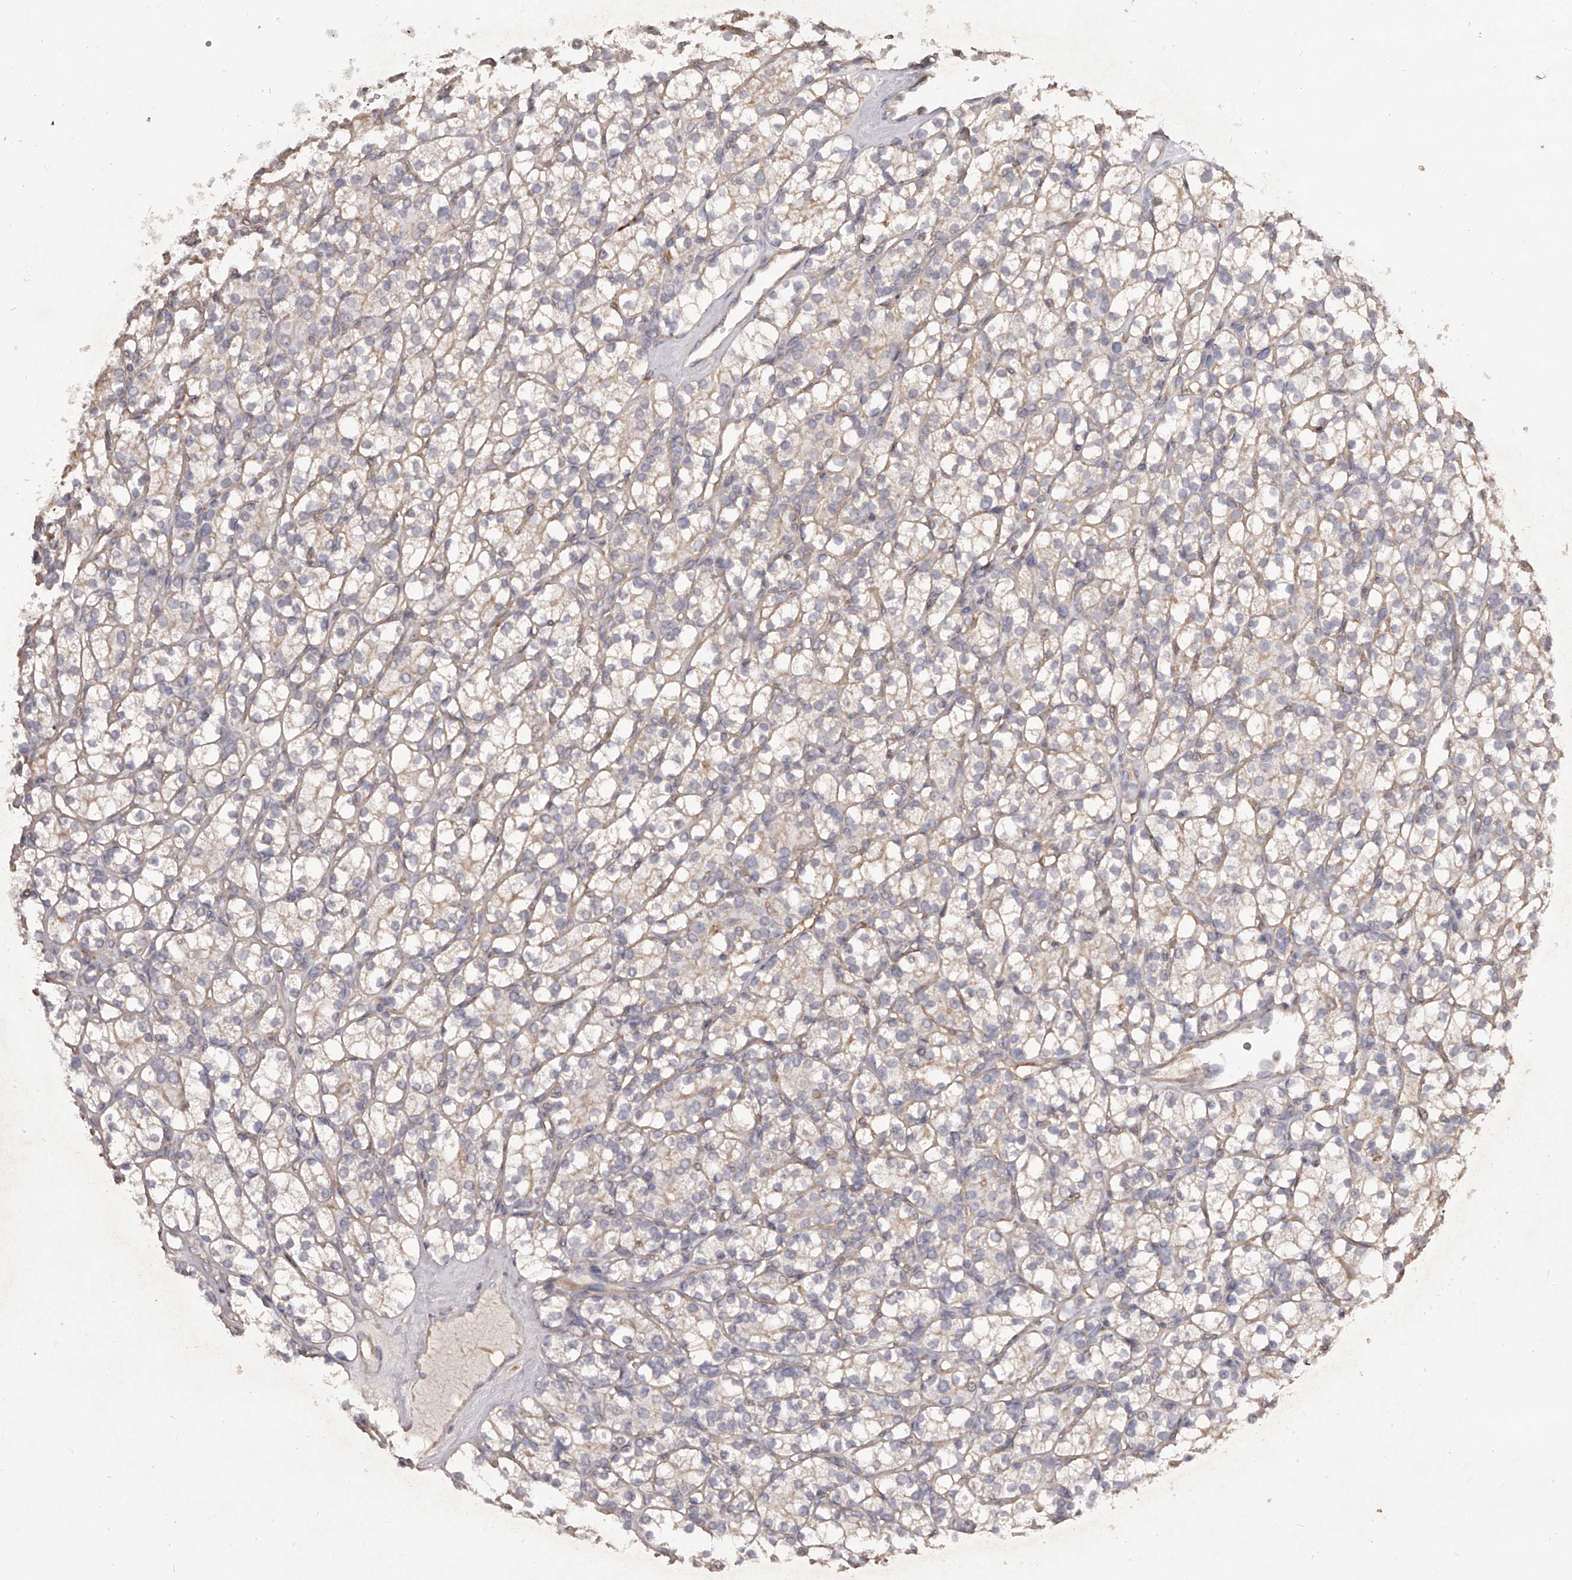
{"staining": {"intensity": "negative", "quantity": "none", "location": "none"}, "tissue": "renal cancer", "cell_type": "Tumor cells", "image_type": "cancer", "snomed": [{"axis": "morphology", "description": "Adenocarcinoma, NOS"}, {"axis": "topography", "description": "Kidney"}], "caption": "DAB (3,3'-diaminobenzidine) immunohistochemical staining of adenocarcinoma (renal) demonstrates no significant positivity in tumor cells.", "gene": "CRYZL1", "patient": {"sex": "male", "age": 77}}